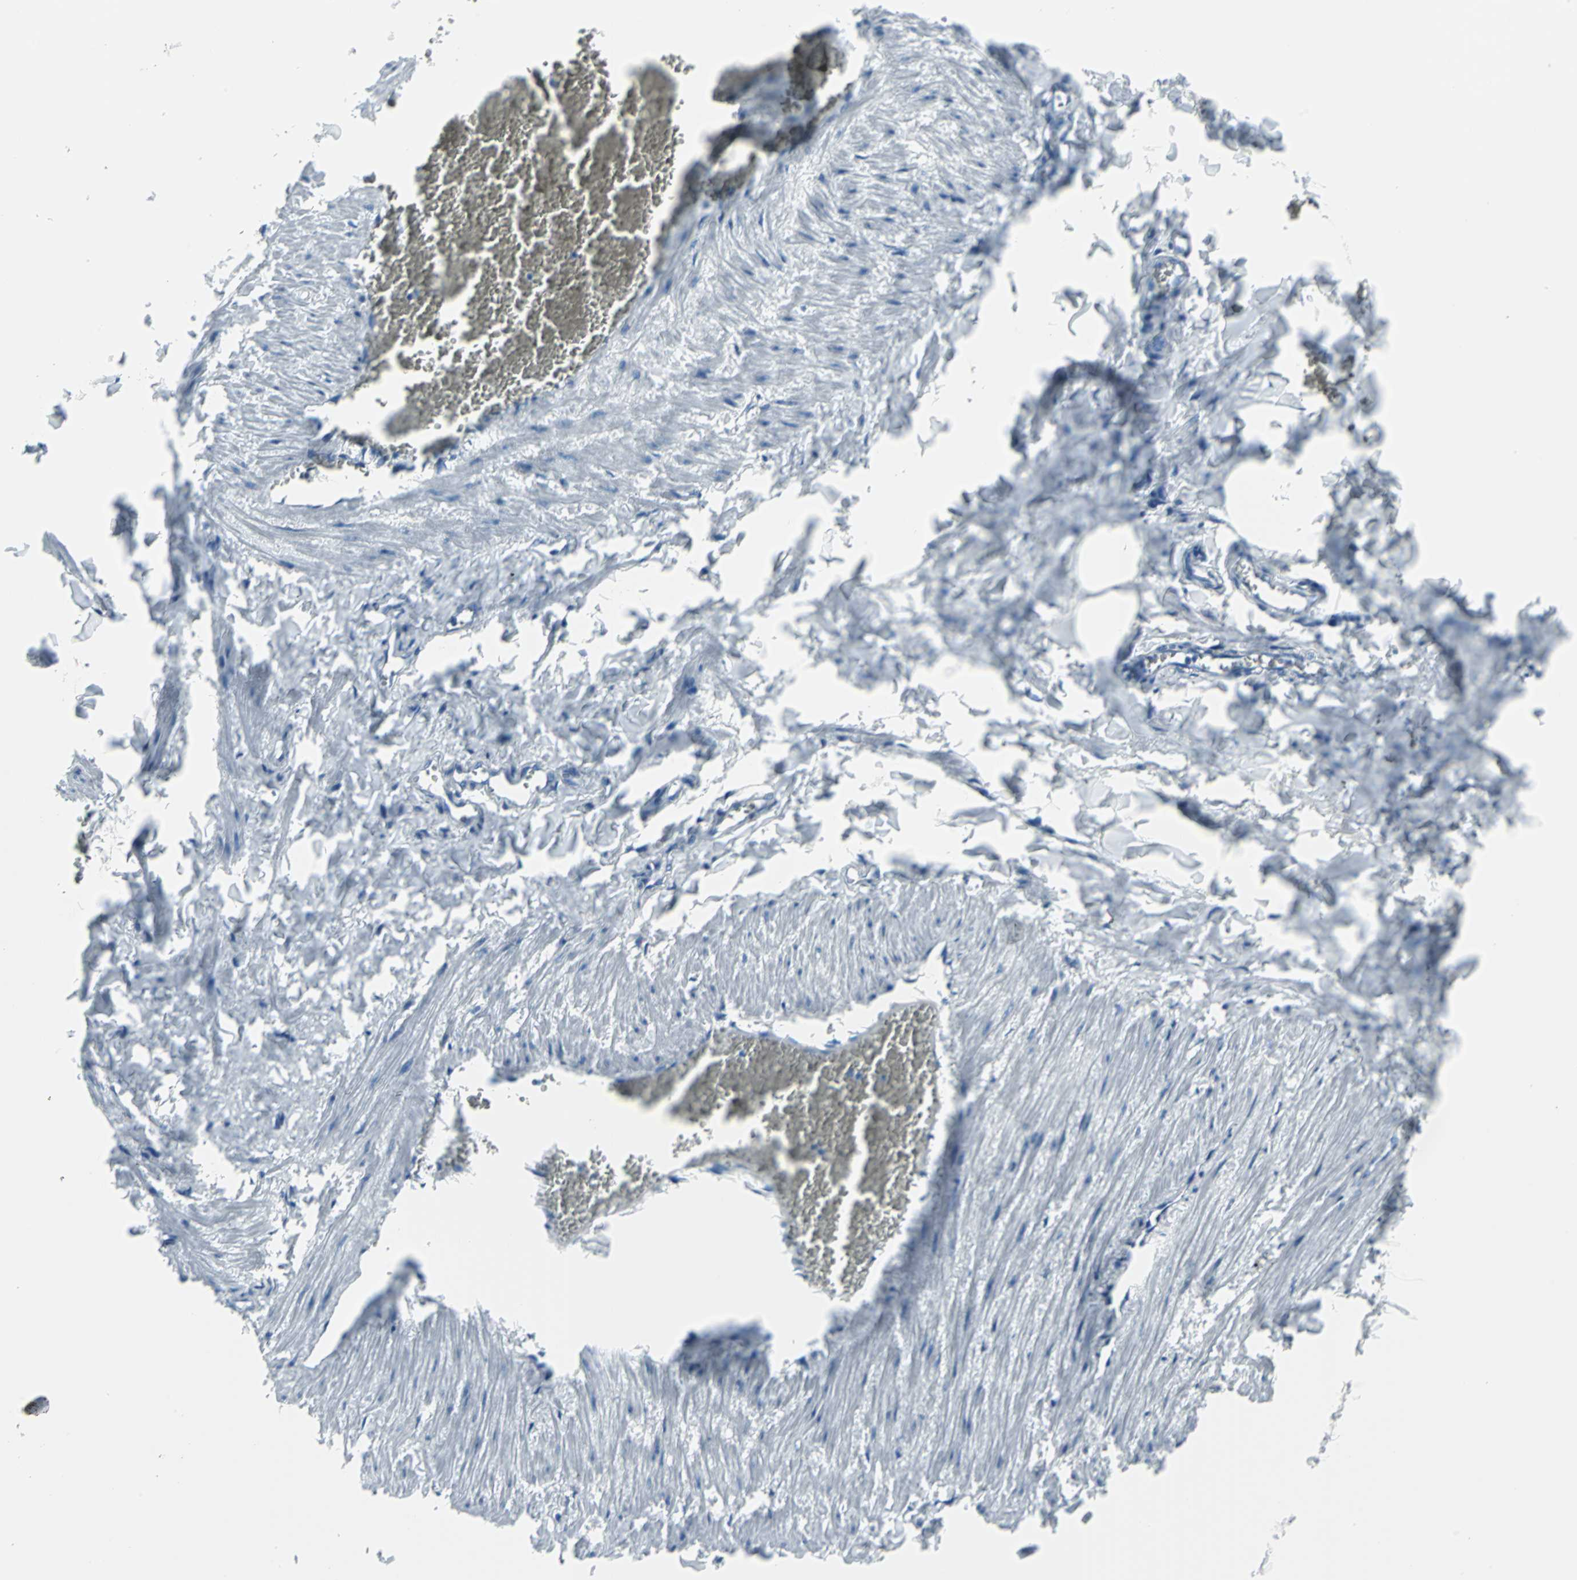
{"staining": {"intensity": "negative", "quantity": "none", "location": "none"}, "tissue": "adipose tissue", "cell_type": "Adipocytes", "image_type": "normal", "snomed": [{"axis": "morphology", "description": "Normal tissue, NOS"}, {"axis": "topography", "description": "Vascular tissue"}], "caption": "Immunohistochemistry photomicrograph of unremarkable adipose tissue: adipose tissue stained with DAB (3,3'-diaminobenzidine) exhibits no significant protein positivity in adipocytes. Nuclei are stained in blue.", "gene": "DNAI2", "patient": {"sex": "male", "age": 41}}